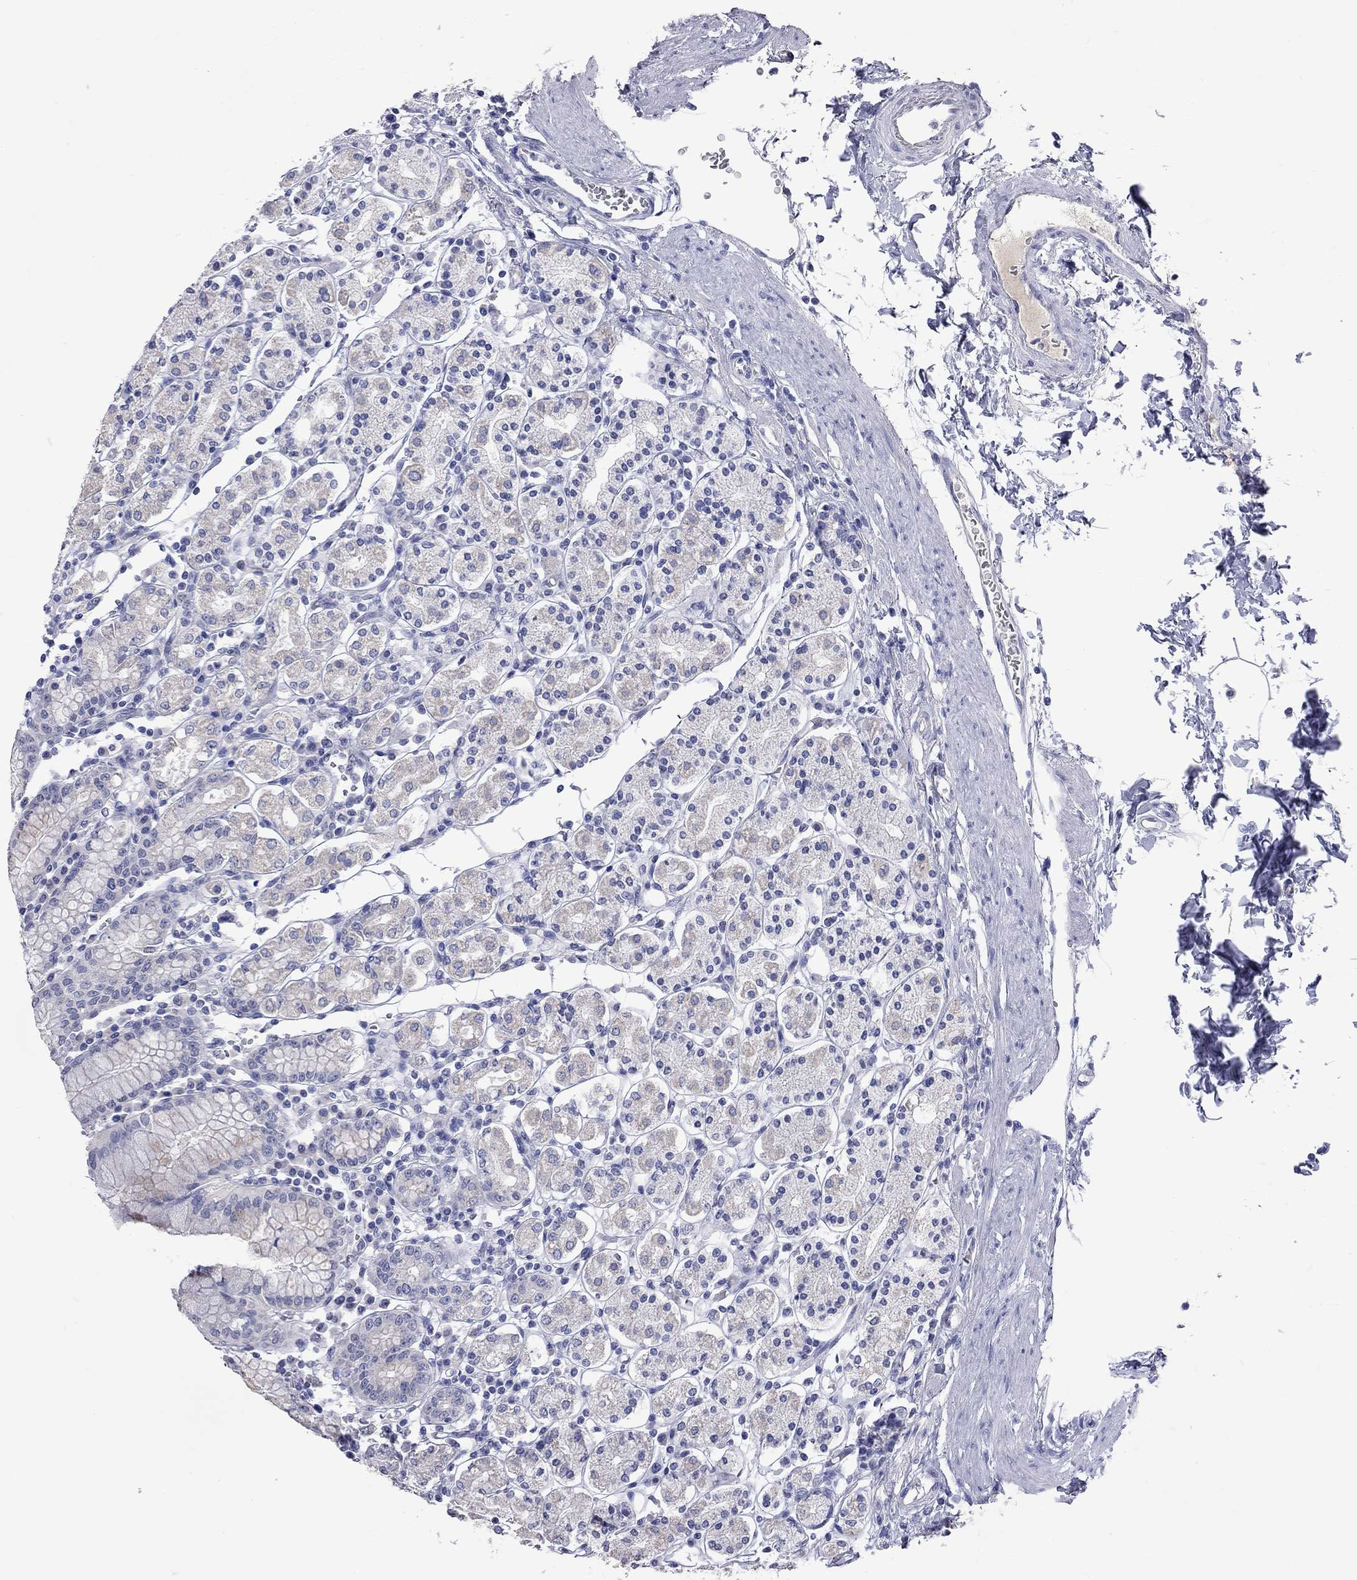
{"staining": {"intensity": "negative", "quantity": "none", "location": "none"}, "tissue": "stomach", "cell_type": "Glandular cells", "image_type": "normal", "snomed": [{"axis": "morphology", "description": "Normal tissue, NOS"}, {"axis": "topography", "description": "Stomach, upper"}, {"axis": "topography", "description": "Stomach"}], "caption": "Benign stomach was stained to show a protein in brown. There is no significant expression in glandular cells. (Brightfield microscopy of DAB (3,3'-diaminobenzidine) IHC at high magnification).", "gene": "KCND2", "patient": {"sex": "male", "age": 62}}